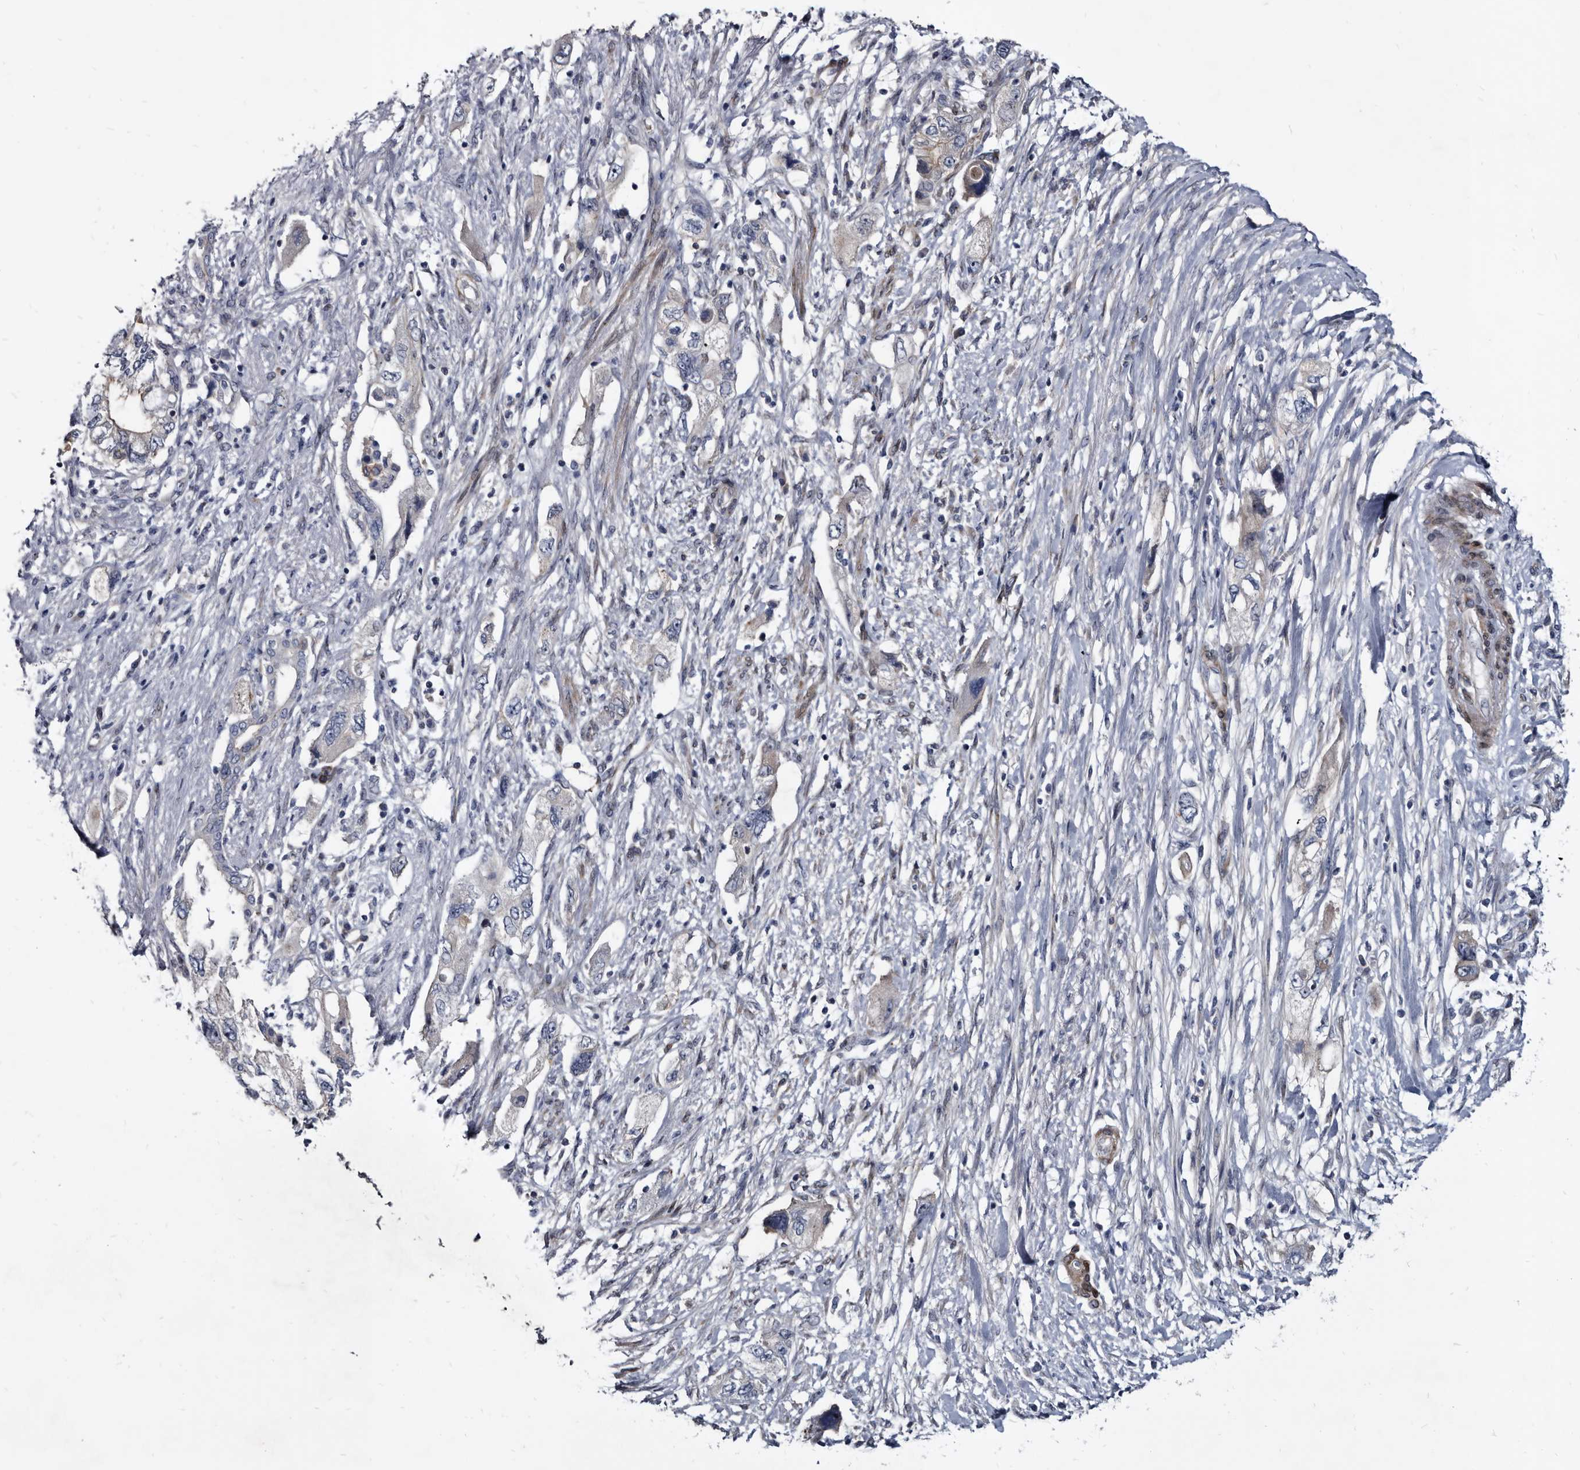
{"staining": {"intensity": "negative", "quantity": "none", "location": "none"}, "tissue": "pancreatic cancer", "cell_type": "Tumor cells", "image_type": "cancer", "snomed": [{"axis": "morphology", "description": "Adenocarcinoma, NOS"}, {"axis": "topography", "description": "Pancreas"}], "caption": "This is an IHC micrograph of adenocarcinoma (pancreatic). There is no expression in tumor cells.", "gene": "PRSS8", "patient": {"sex": "female", "age": 73}}